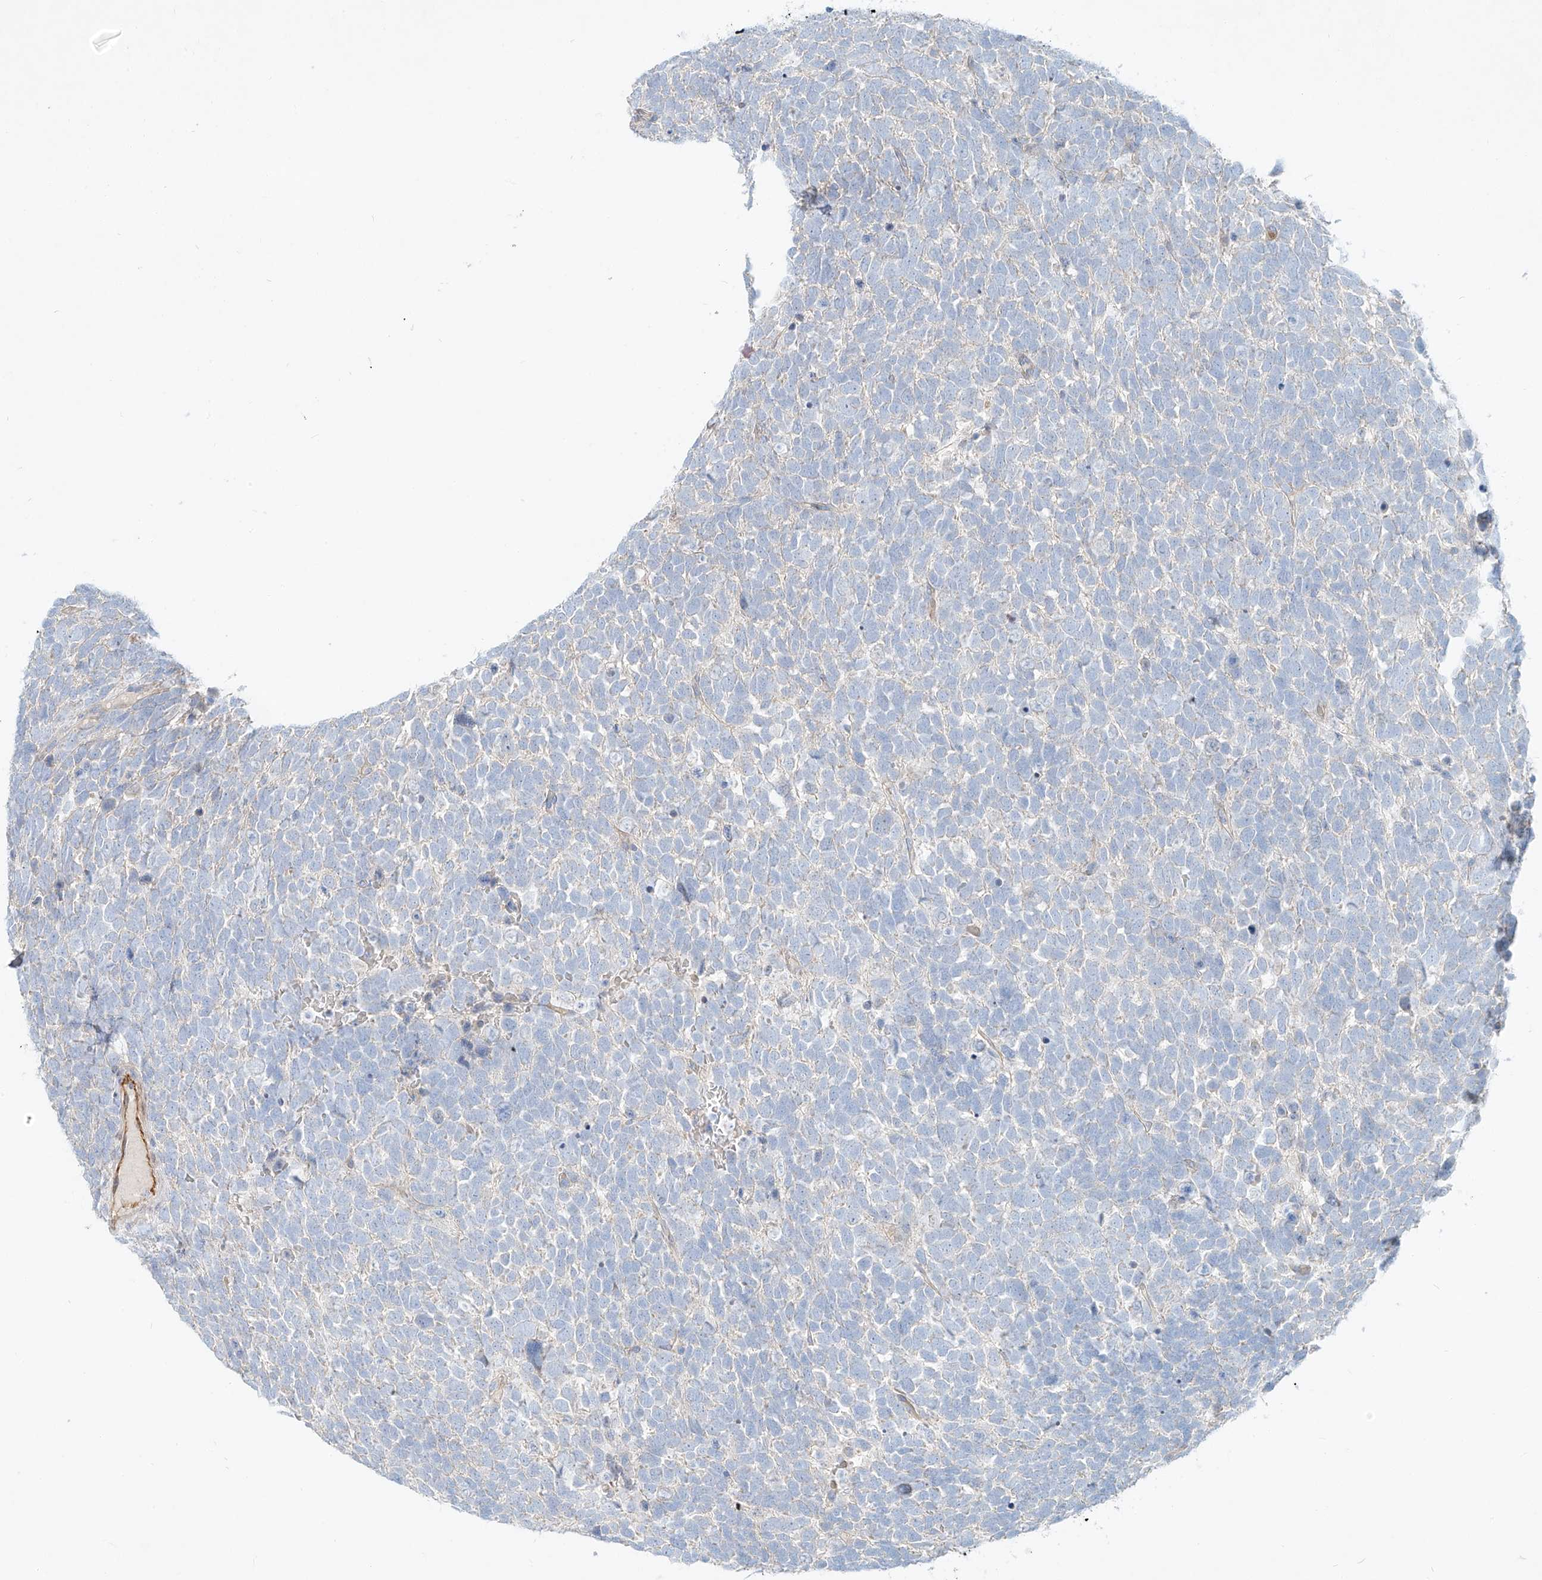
{"staining": {"intensity": "negative", "quantity": "none", "location": "none"}, "tissue": "urothelial cancer", "cell_type": "Tumor cells", "image_type": "cancer", "snomed": [{"axis": "morphology", "description": "Urothelial carcinoma, High grade"}, {"axis": "topography", "description": "Urinary bladder"}], "caption": "High power microscopy micrograph of an immunohistochemistry (IHC) micrograph of urothelial cancer, revealing no significant staining in tumor cells.", "gene": "AJM1", "patient": {"sex": "female", "age": 82}}